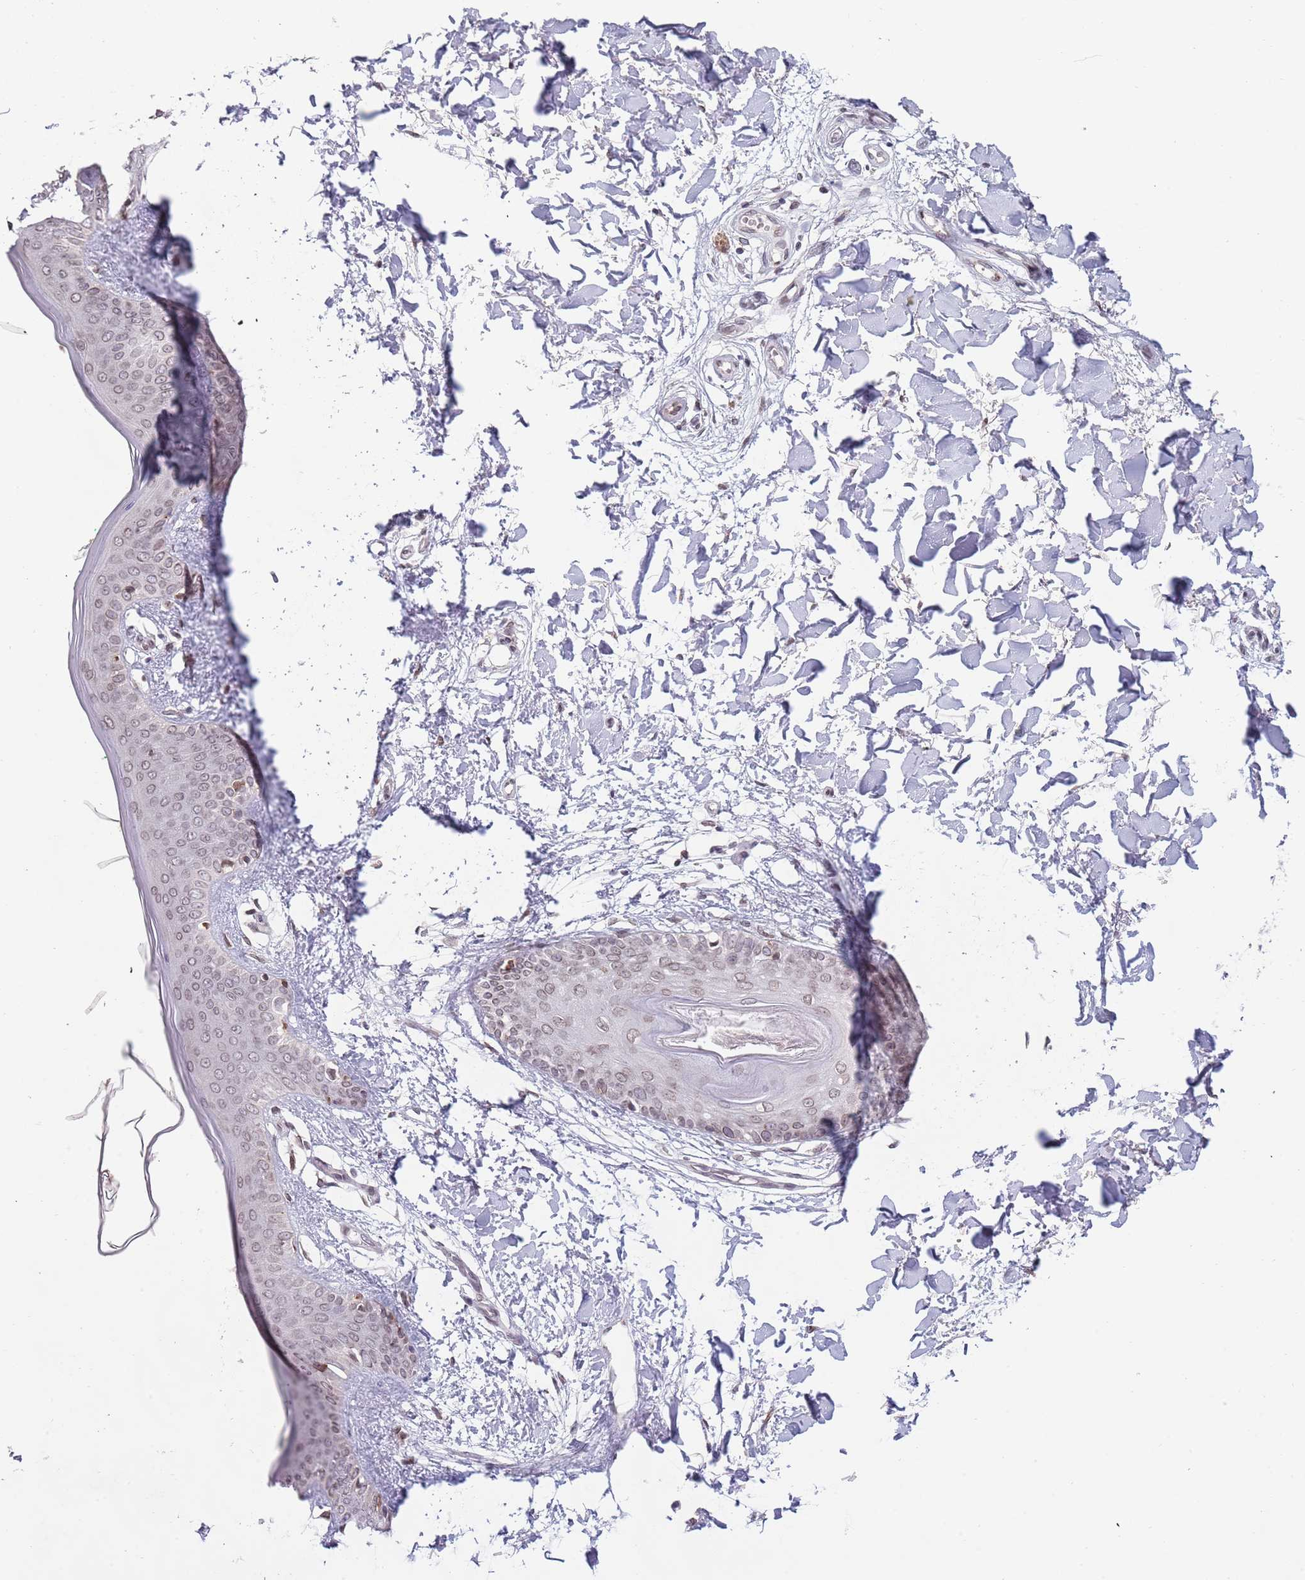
{"staining": {"intensity": "weak", "quantity": ">75%", "location": "nuclear"}, "tissue": "skin", "cell_type": "Fibroblasts", "image_type": "normal", "snomed": [{"axis": "morphology", "description": "Normal tissue, NOS"}, {"axis": "topography", "description": "Skin"}], "caption": "Immunohistochemical staining of unremarkable skin shows weak nuclear protein staining in approximately >75% of fibroblasts. (DAB IHC, brown staining for protein, blue staining for nuclei).", "gene": "KLHDC2", "patient": {"sex": "female", "age": 34}}